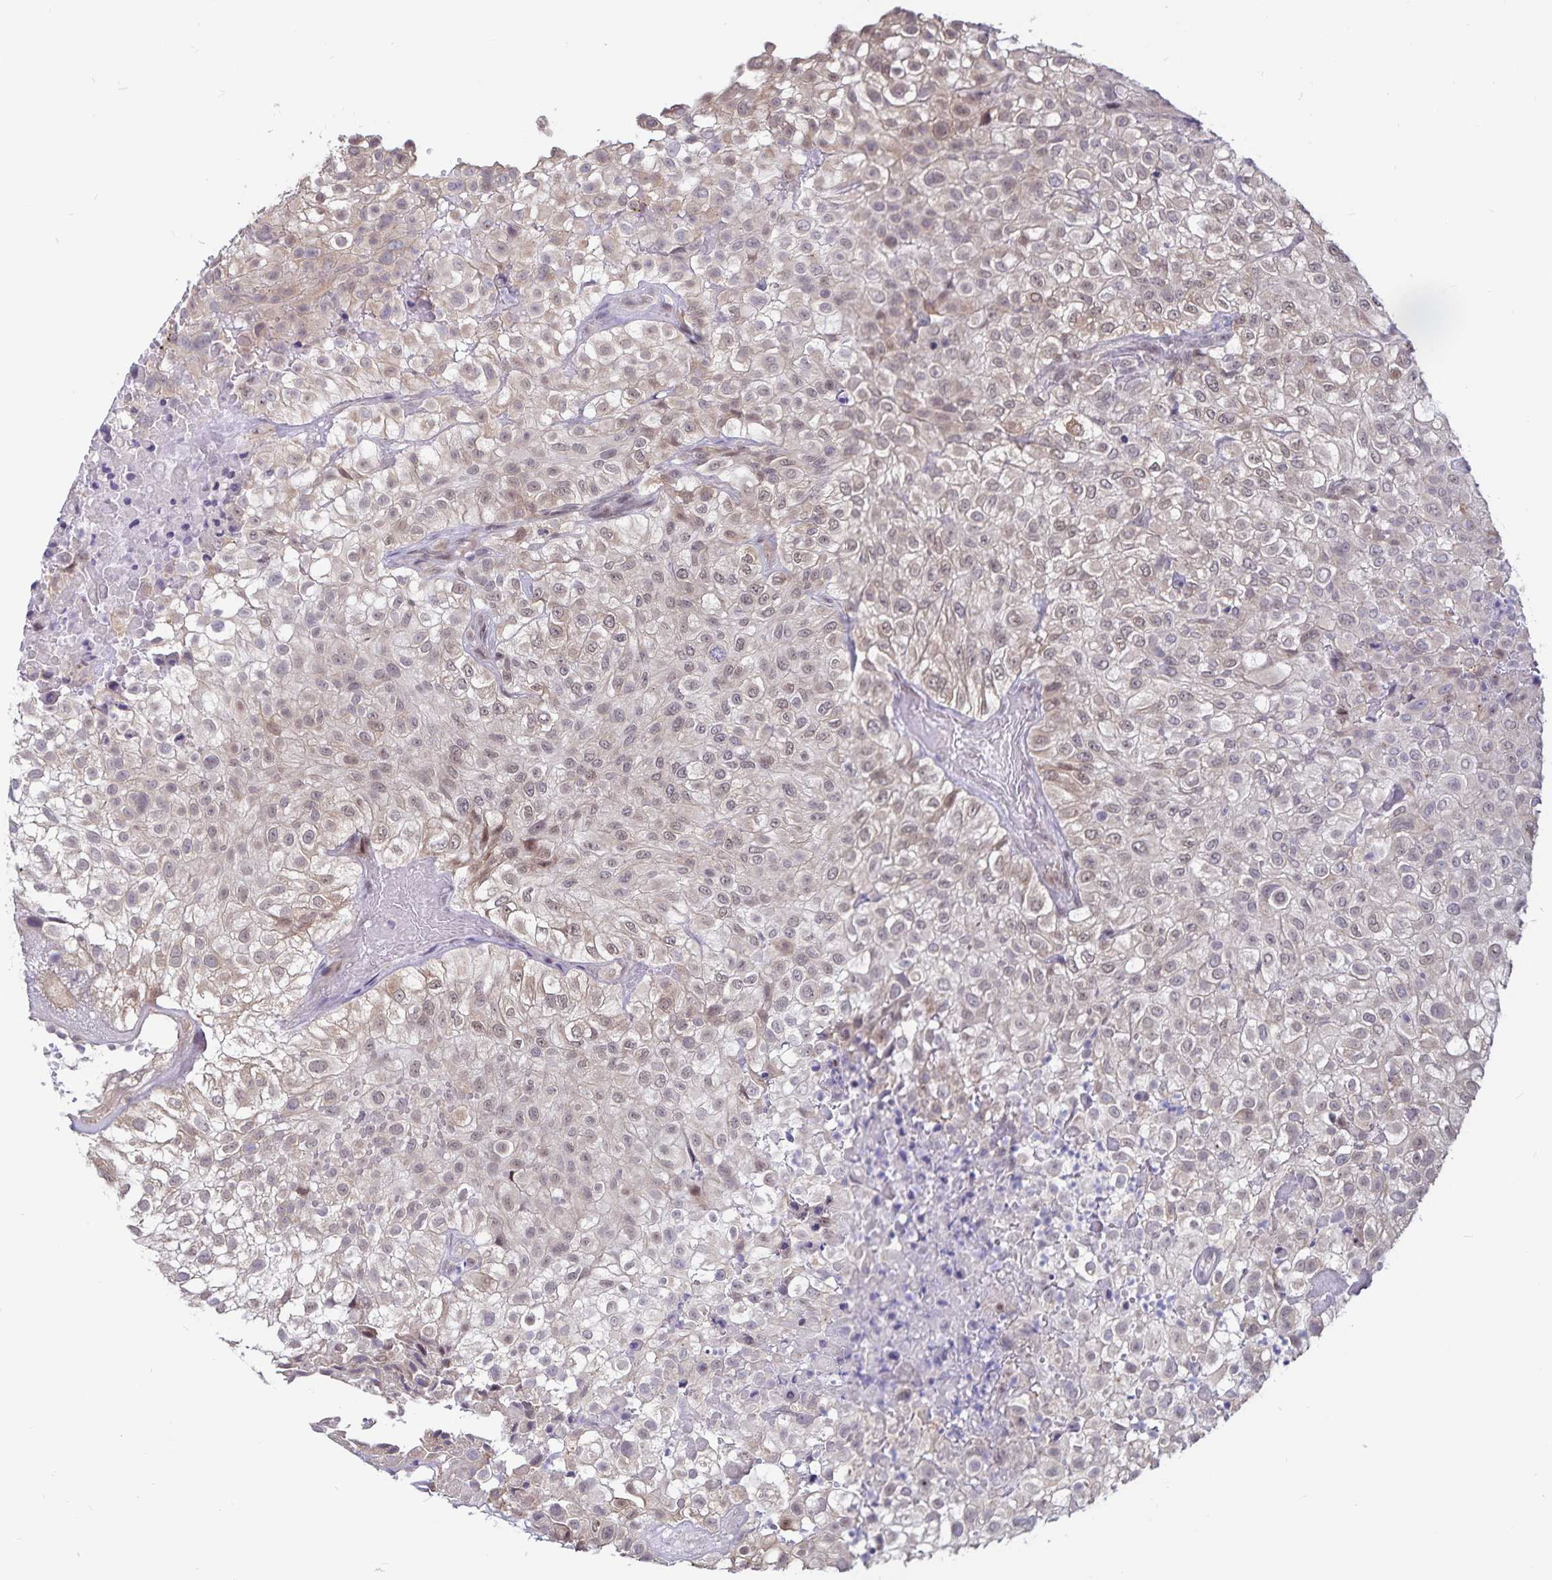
{"staining": {"intensity": "moderate", "quantity": ">75%", "location": "cytoplasmic/membranous,nuclear"}, "tissue": "urothelial cancer", "cell_type": "Tumor cells", "image_type": "cancer", "snomed": [{"axis": "morphology", "description": "Urothelial carcinoma, High grade"}, {"axis": "topography", "description": "Urinary bladder"}], "caption": "High-magnification brightfield microscopy of high-grade urothelial carcinoma stained with DAB (3,3'-diaminobenzidine) (brown) and counterstained with hematoxylin (blue). tumor cells exhibit moderate cytoplasmic/membranous and nuclear positivity is seen in approximately>75% of cells.", "gene": "ATP2A2", "patient": {"sex": "male", "age": 56}}